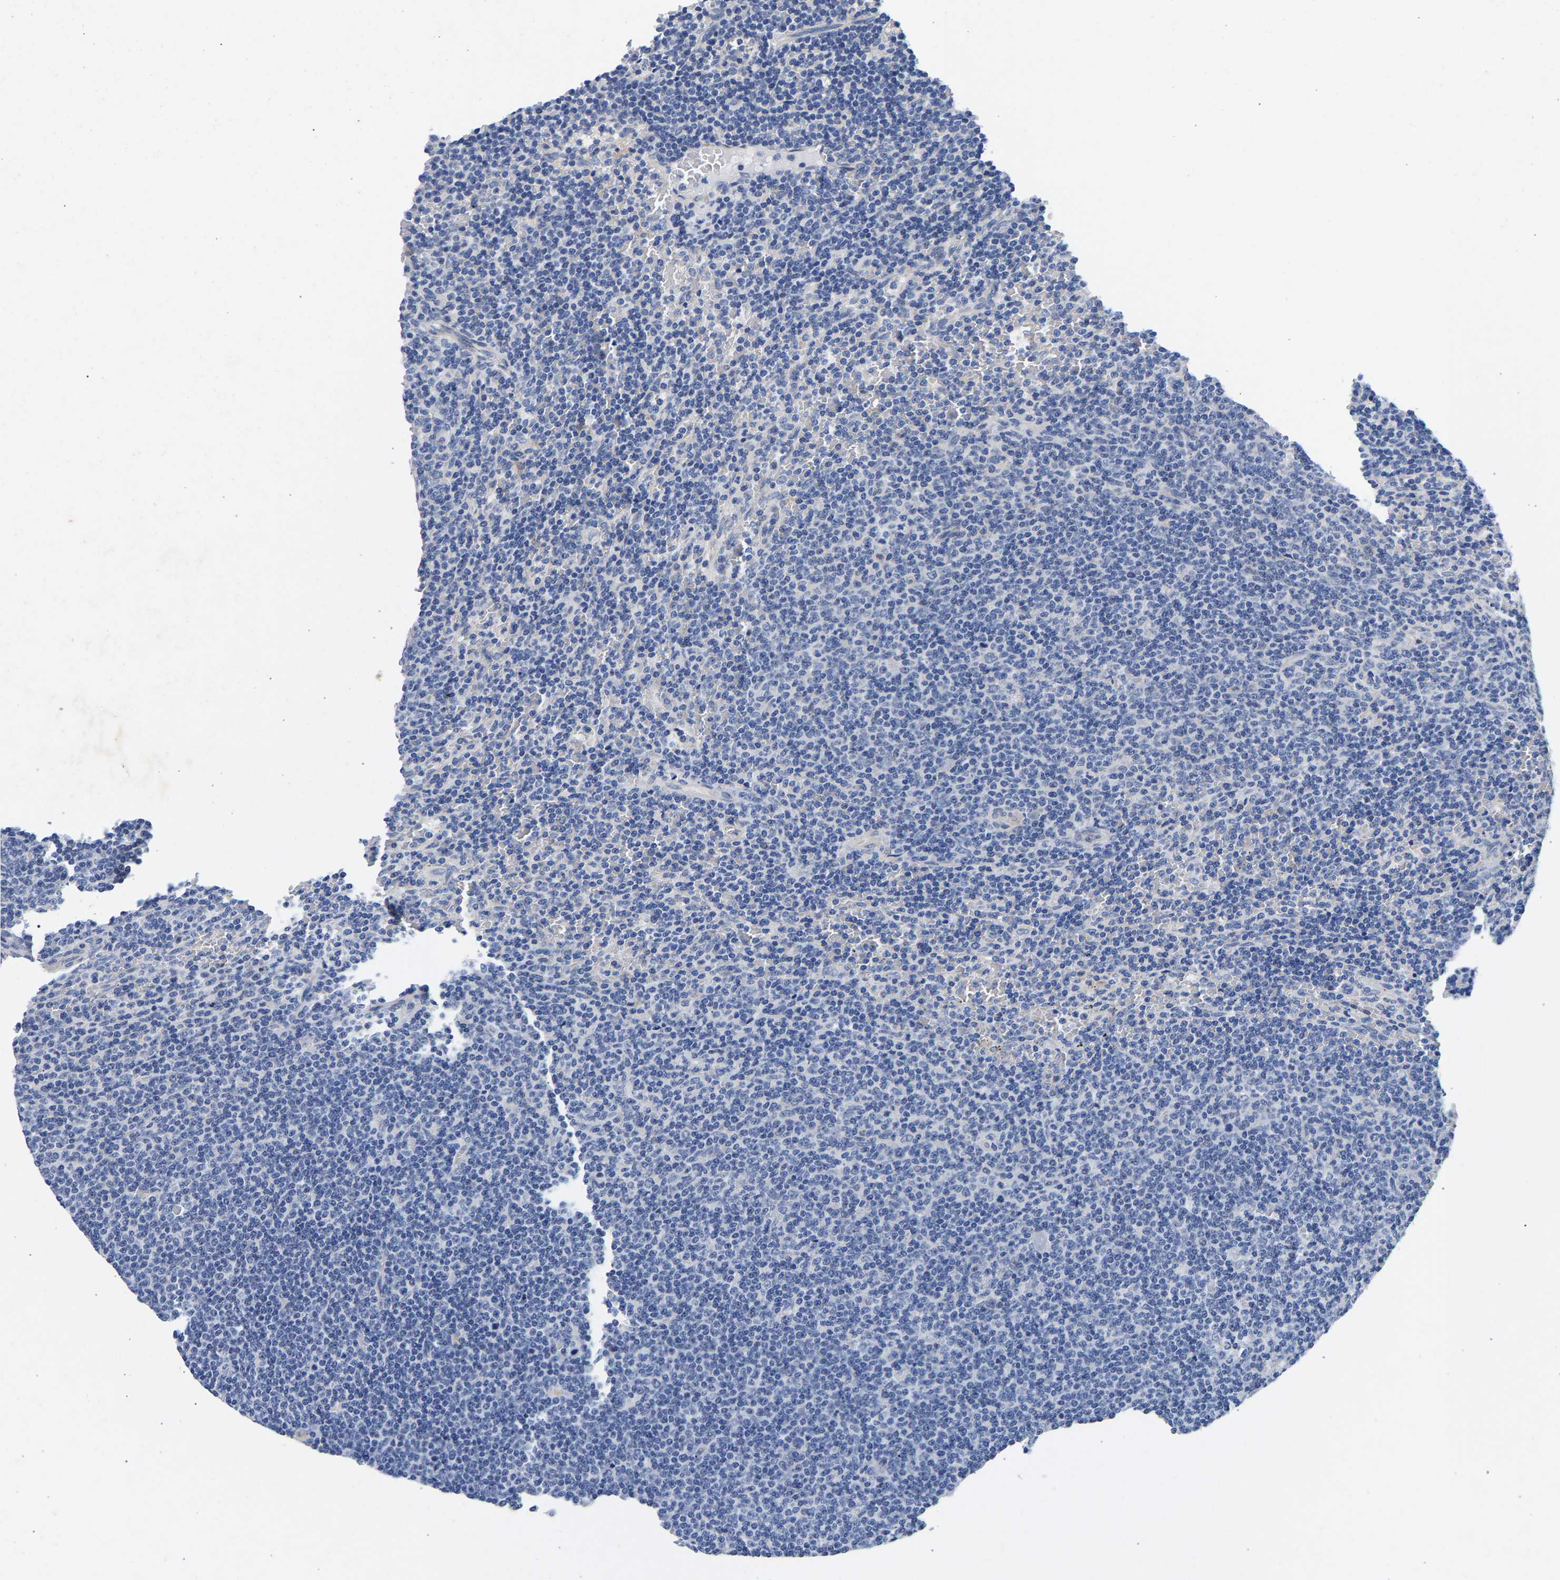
{"staining": {"intensity": "negative", "quantity": "none", "location": "none"}, "tissue": "lymphoma", "cell_type": "Tumor cells", "image_type": "cancer", "snomed": [{"axis": "morphology", "description": "Malignant lymphoma, non-Hodgkin's type, Low grade"}, {"axis": "topography", "description": "Spleen"}], "caption": "Immunohistochemistry of human low-grade malignant lymphoma, non-Hodgkin's type reveals no expression in tumor cells.", "gene": "CCDC6", "patient": {"sex": "female", "age": 50}}